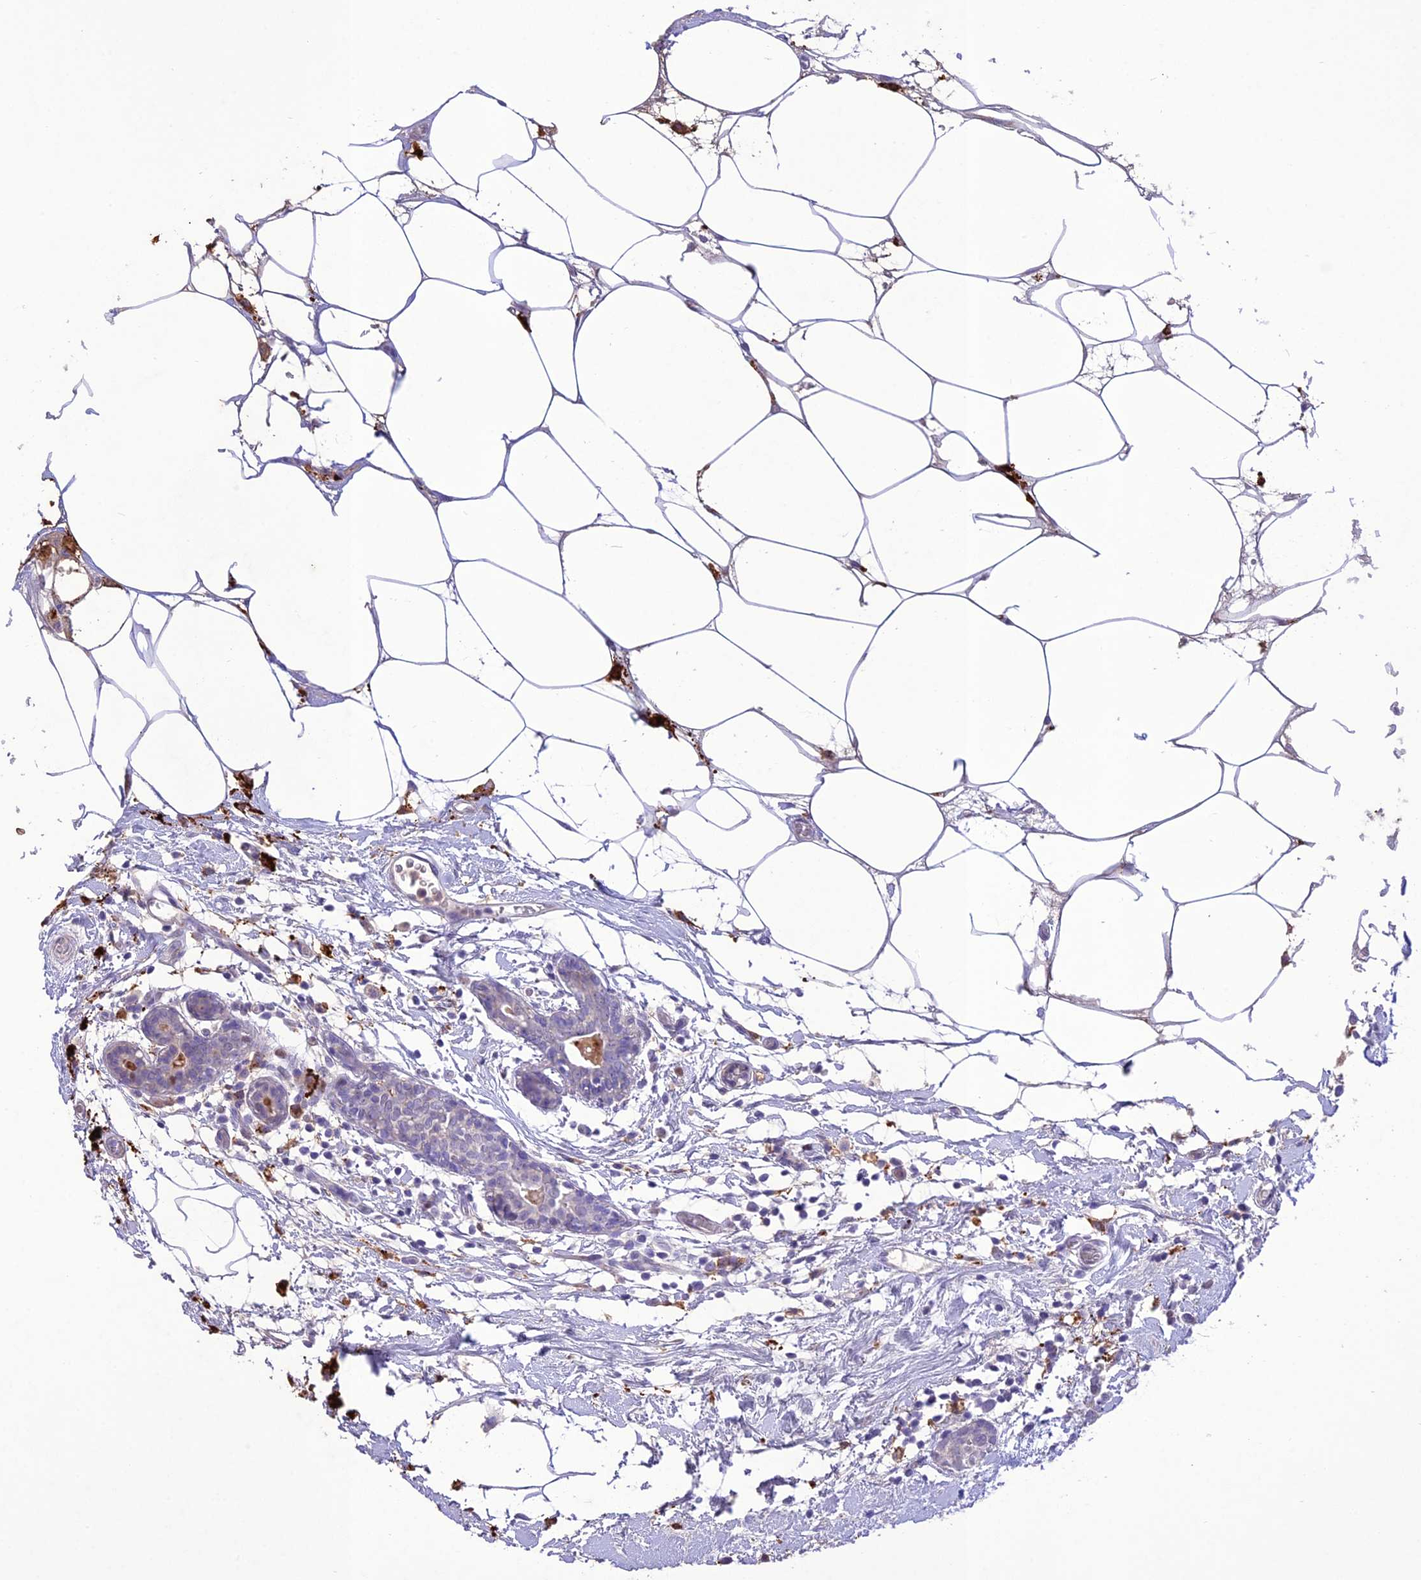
{"staining": {"intensity": "negative", "quantity": "none", "location": "none"}, "tissue": "breast cancer", "cell_type": "Tumor cells", "image_type": "cancer", "snomed": [{"axis": "morphology", "description": "Lobular carcinoma"}, {"axis": "topography", "description": "Breast"}], "caption": "Lobular carcinoma (breast) stained for a protein using immunohistochemistry (IHC) reveals no staining tumor cells.", "gene": "ANKRD52", "patient": {"sex": "female", "age": 58}}